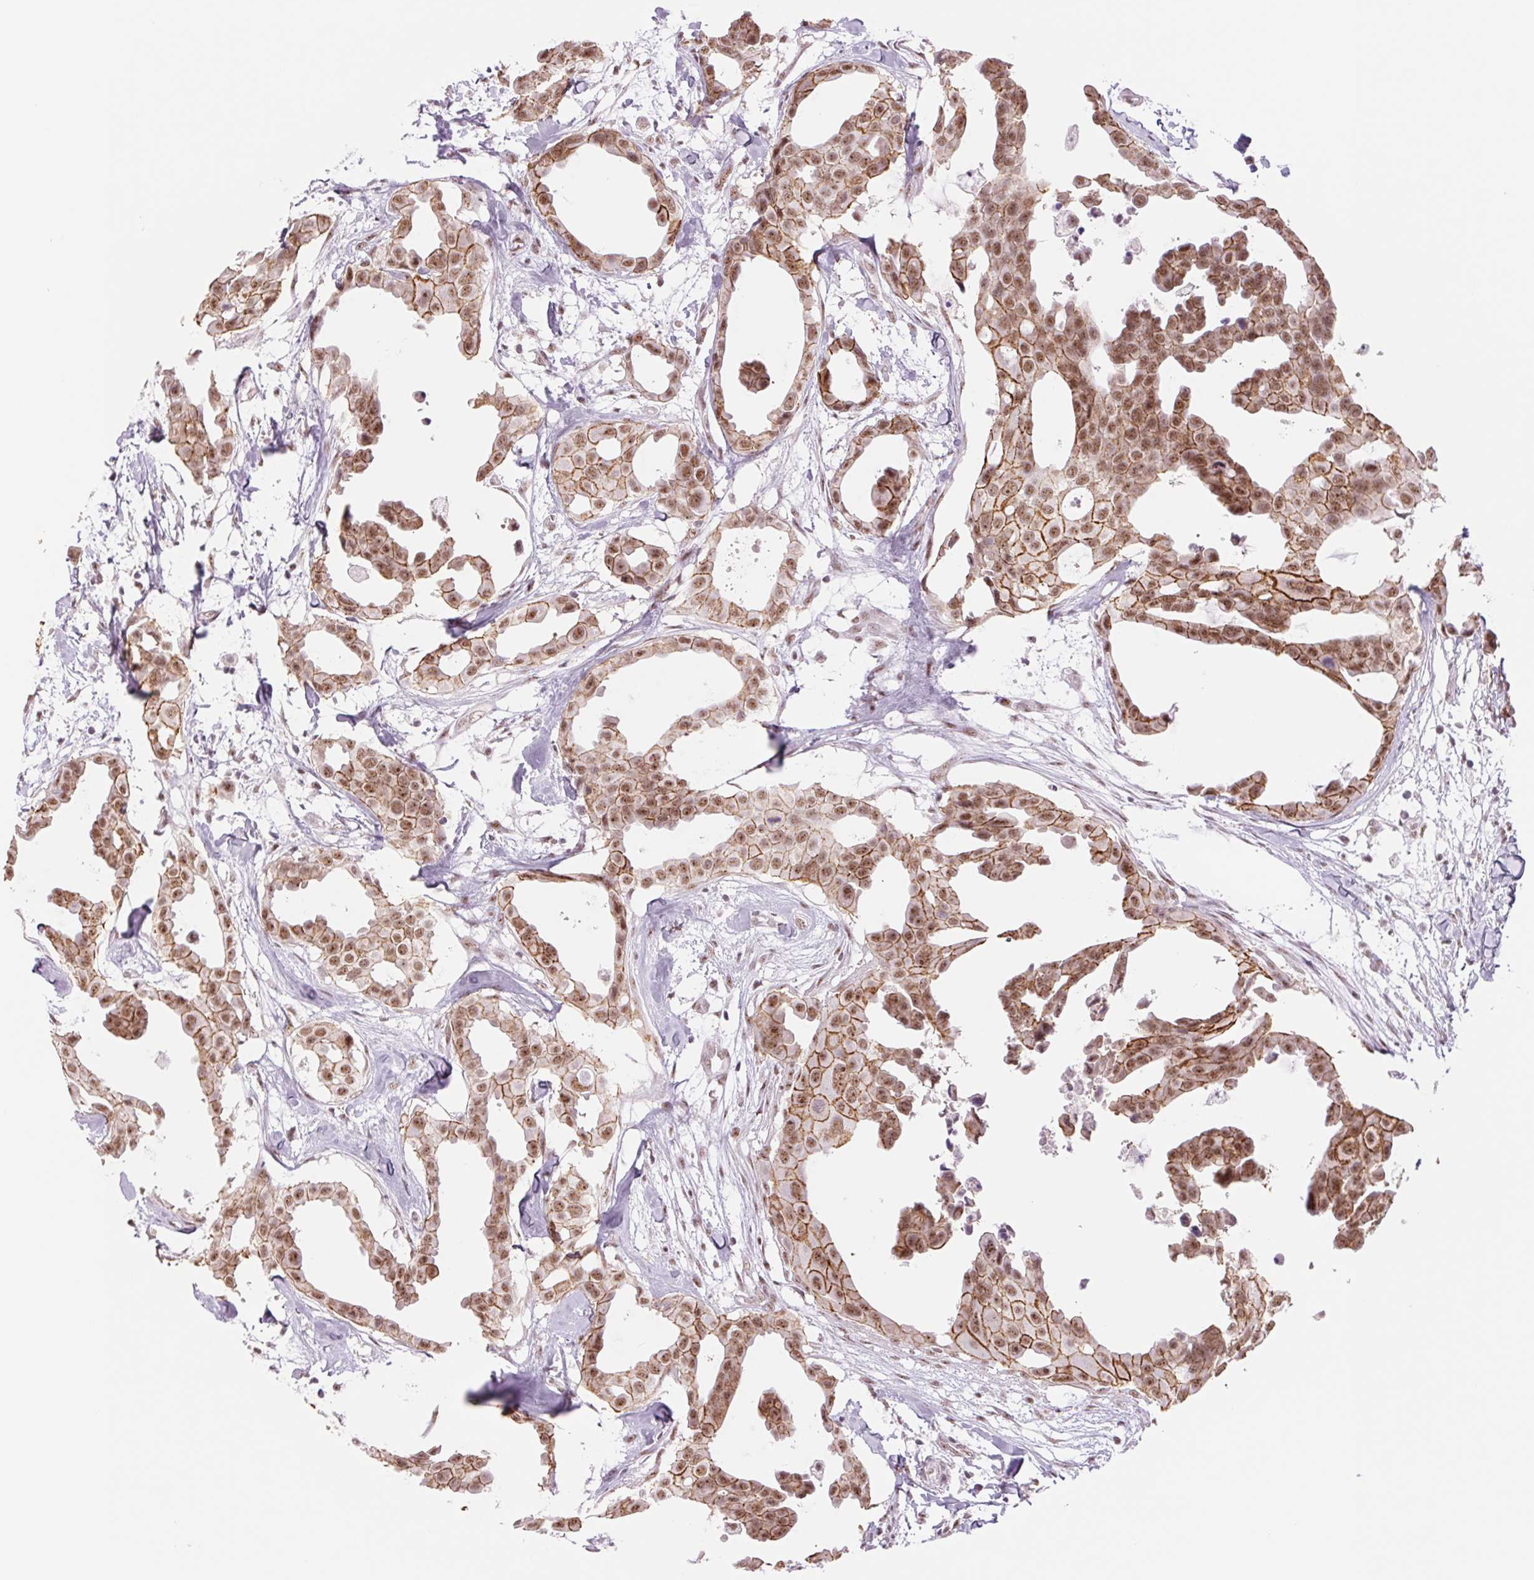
{"staining": {"intensity": "moderate", "quantity": ">75%", "location": "cytoplasmic/membranous,nuclear"}, "tissue": "breast cancer", "cell_type": "Tumor cells", "image_type": "cancer", "snomed": [{"axis": "morphology", "description": "Duct carcinoma"}, {"axis": "topography", "description": "Breast"}], "caption": "Tumor cells display medium levels of moderate cytoplasmic/membranous and nuclear expression in approximately >75% of cells in breast cancer.", "gene": "ZC3H14", "patient": {"sex": "female", "age": 38}}